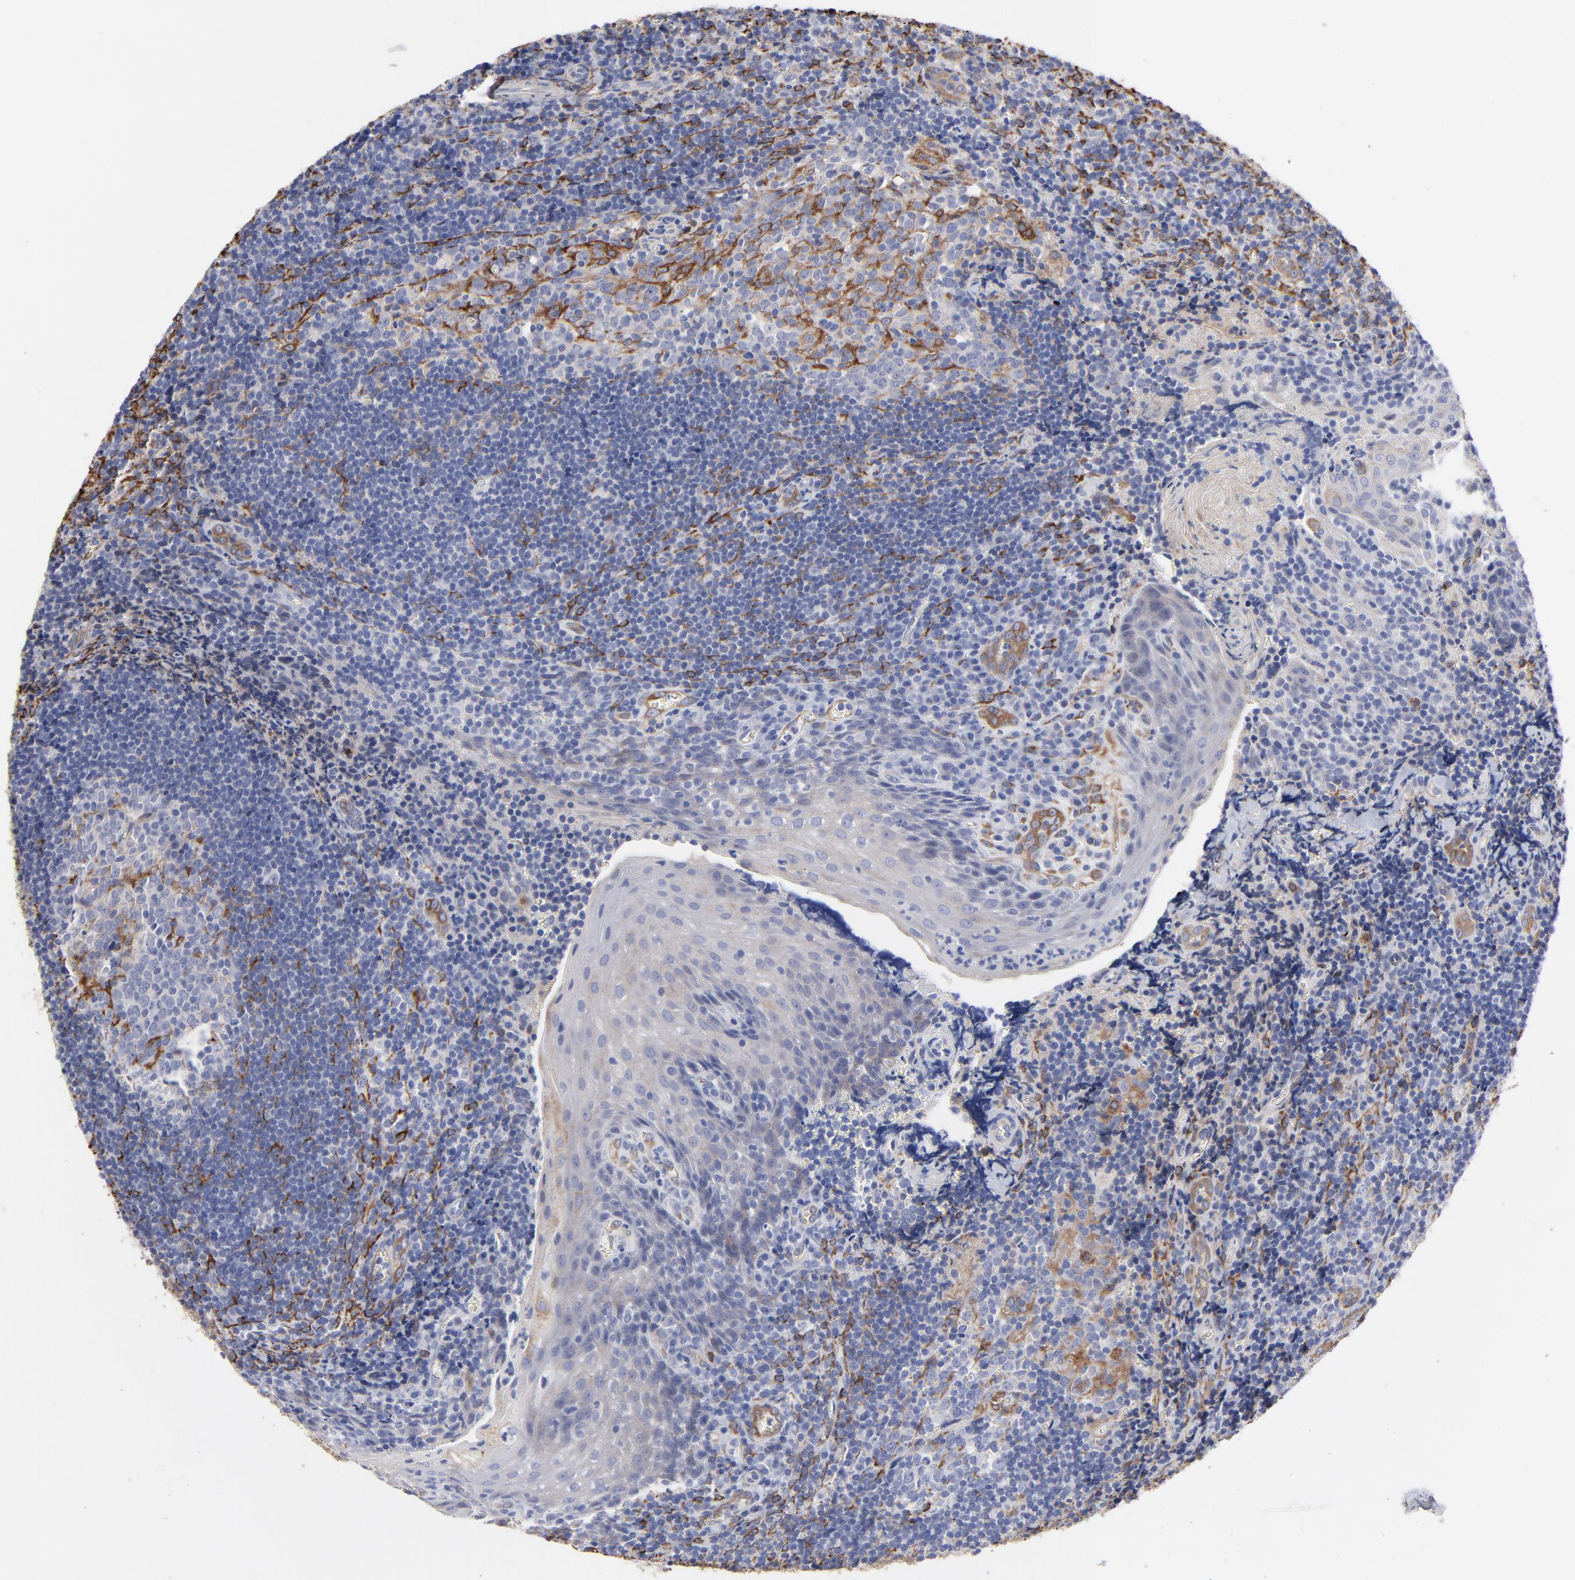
{"staining": {"intensity": "negative", "quantity": "none", "location": "none"}, "tissue": "tonsil", "cell_type": "Germinal center cells", "image_type": "normal", "snomed": [{"axis": "morphology", "description": "Normal tissue, NOS"}, {"axis": "topography", "description": "Tonsil"}], "caption": "High magnification brightfield microscopy of normal tonsil stained with DAB (3,3'-diaminobenzidine) (brown) and counterstained with hematoxylin (blue): germinal center cells show no significant positivity. The staining is performed using DAB (3,3'-diaminobenzidine) brown chromogen with nuclei counter-stained in using hematoxylin.", "gene": "CILP", "patient": {"sex": "male", "age": 20}}